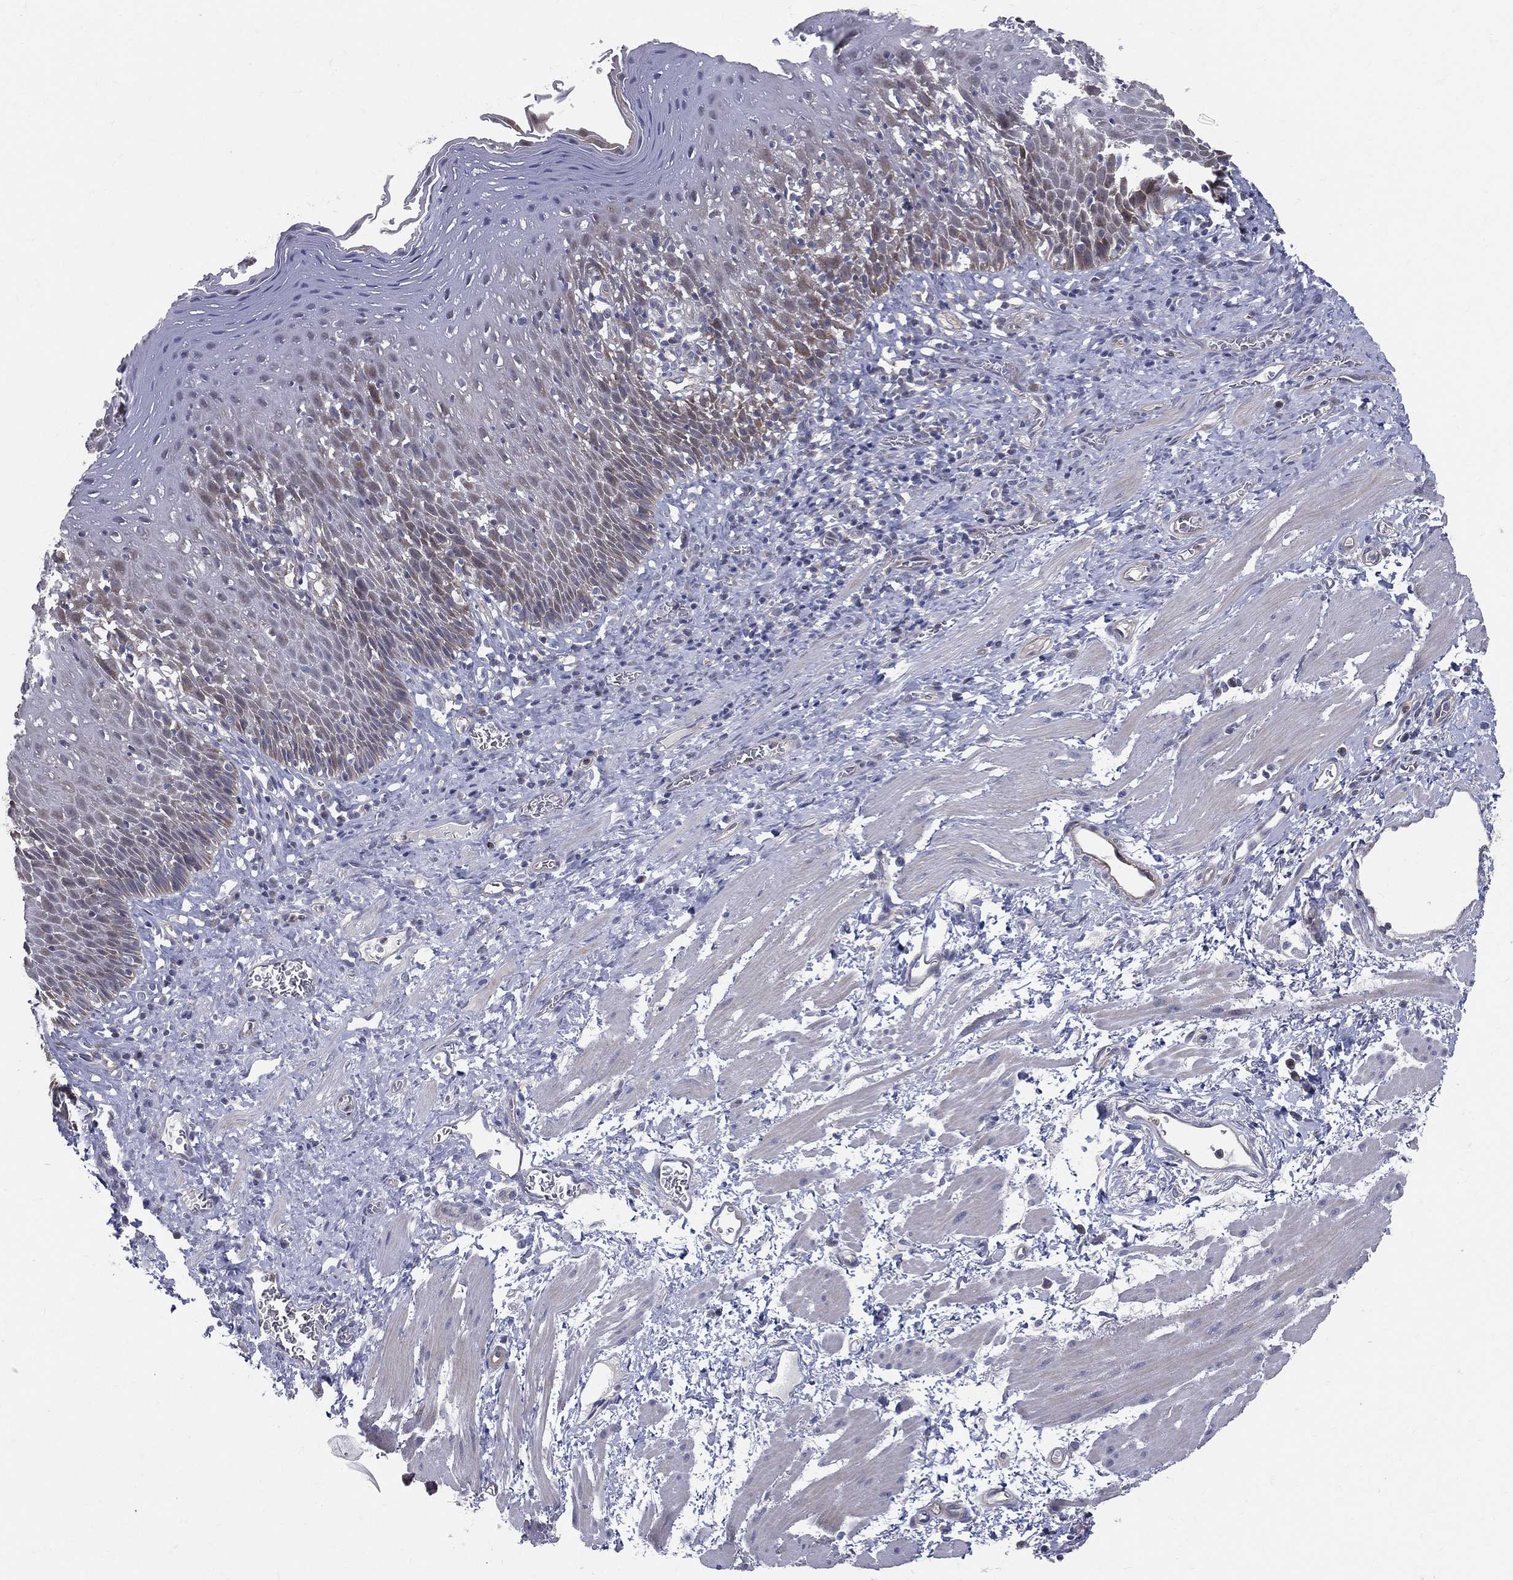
{"staining": {"intensity": "negative", "quantity": "none", "location": "none"}, "tissue": "esophagus", "cell_type": "Squamous epithelial cells", "image_type": "normal", "snomed": [{"axis": "morphology", "description": "Normal tissue, NOS"}, {"axis": "morphology", "description": "Adenocarcinoma, NOS"}, {"axis": "topography", "description": "Esophagus"}, {"axis": "topography", "description": "Stomach, upper"}], "caption": "Protein analysis of unremarkable esophagus reveals no significant positivity in squamous epithelial cells.", "gene": "POMZP3", "patient": {"sex": "male", "age": 74}}